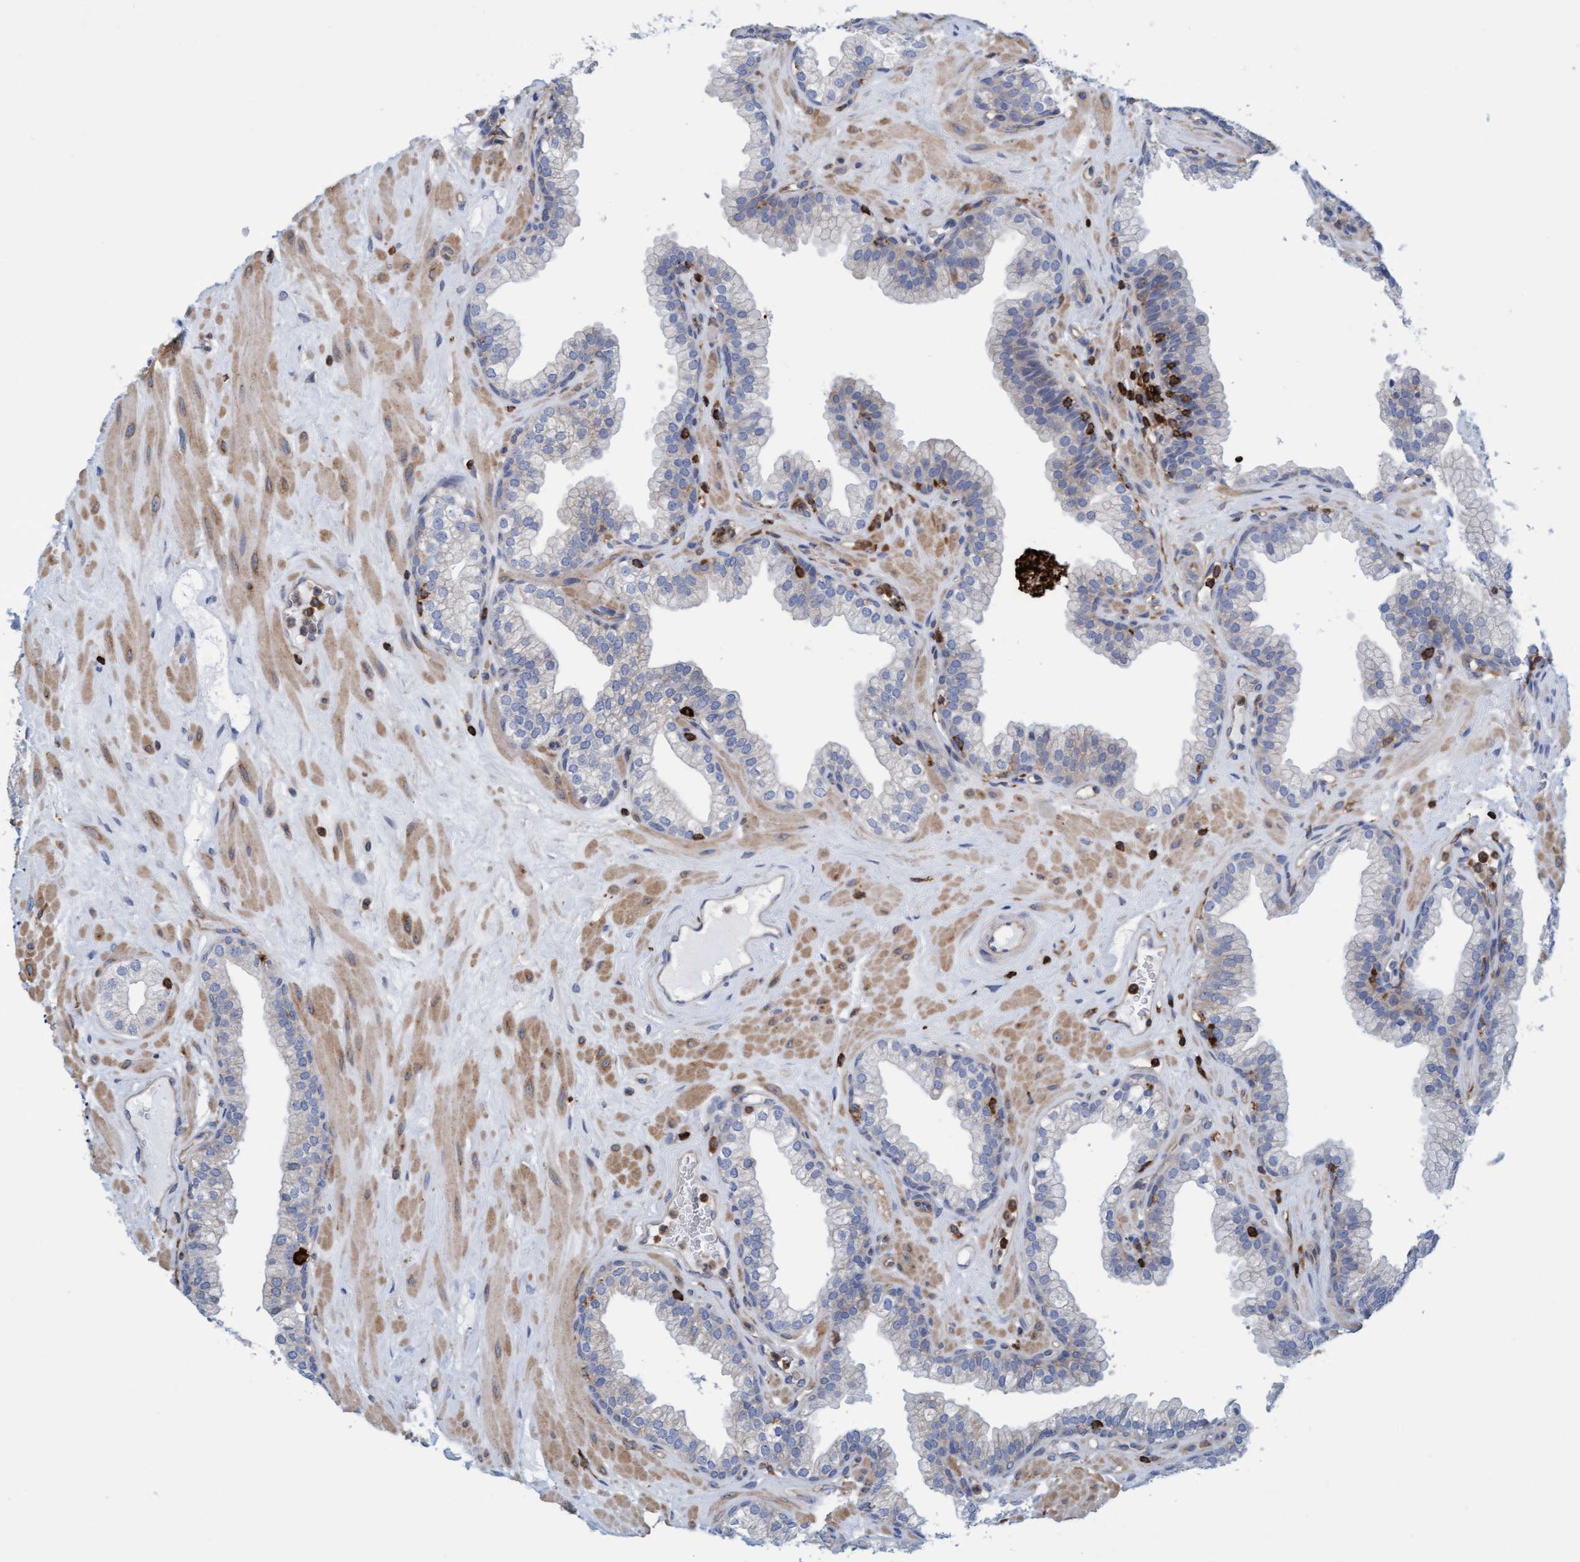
{"staining": {"intensity": "negative", "quantity": "none", "location": "none"}, "tissue": "prostate", "cell_type": "Glandular cells", "image_type": "normal", "snomed": [{"axis": "morphology", "description": "Normal tissue, NOS"}, {"axis": "morphology", "description": "Urothelial carcinoma, Low grade"}, {"axis": "topography", "description": "Urinary bladder"}, {"axis": "topography", "description": "Prostate"}], "caption": "Glandular cells show no significant staining in benign prostate. (Immunohistochemistry, brightfield microscopy, high magnification).", "gene": "FNBP1", "patient": {"sex": "male", "age": 60}}